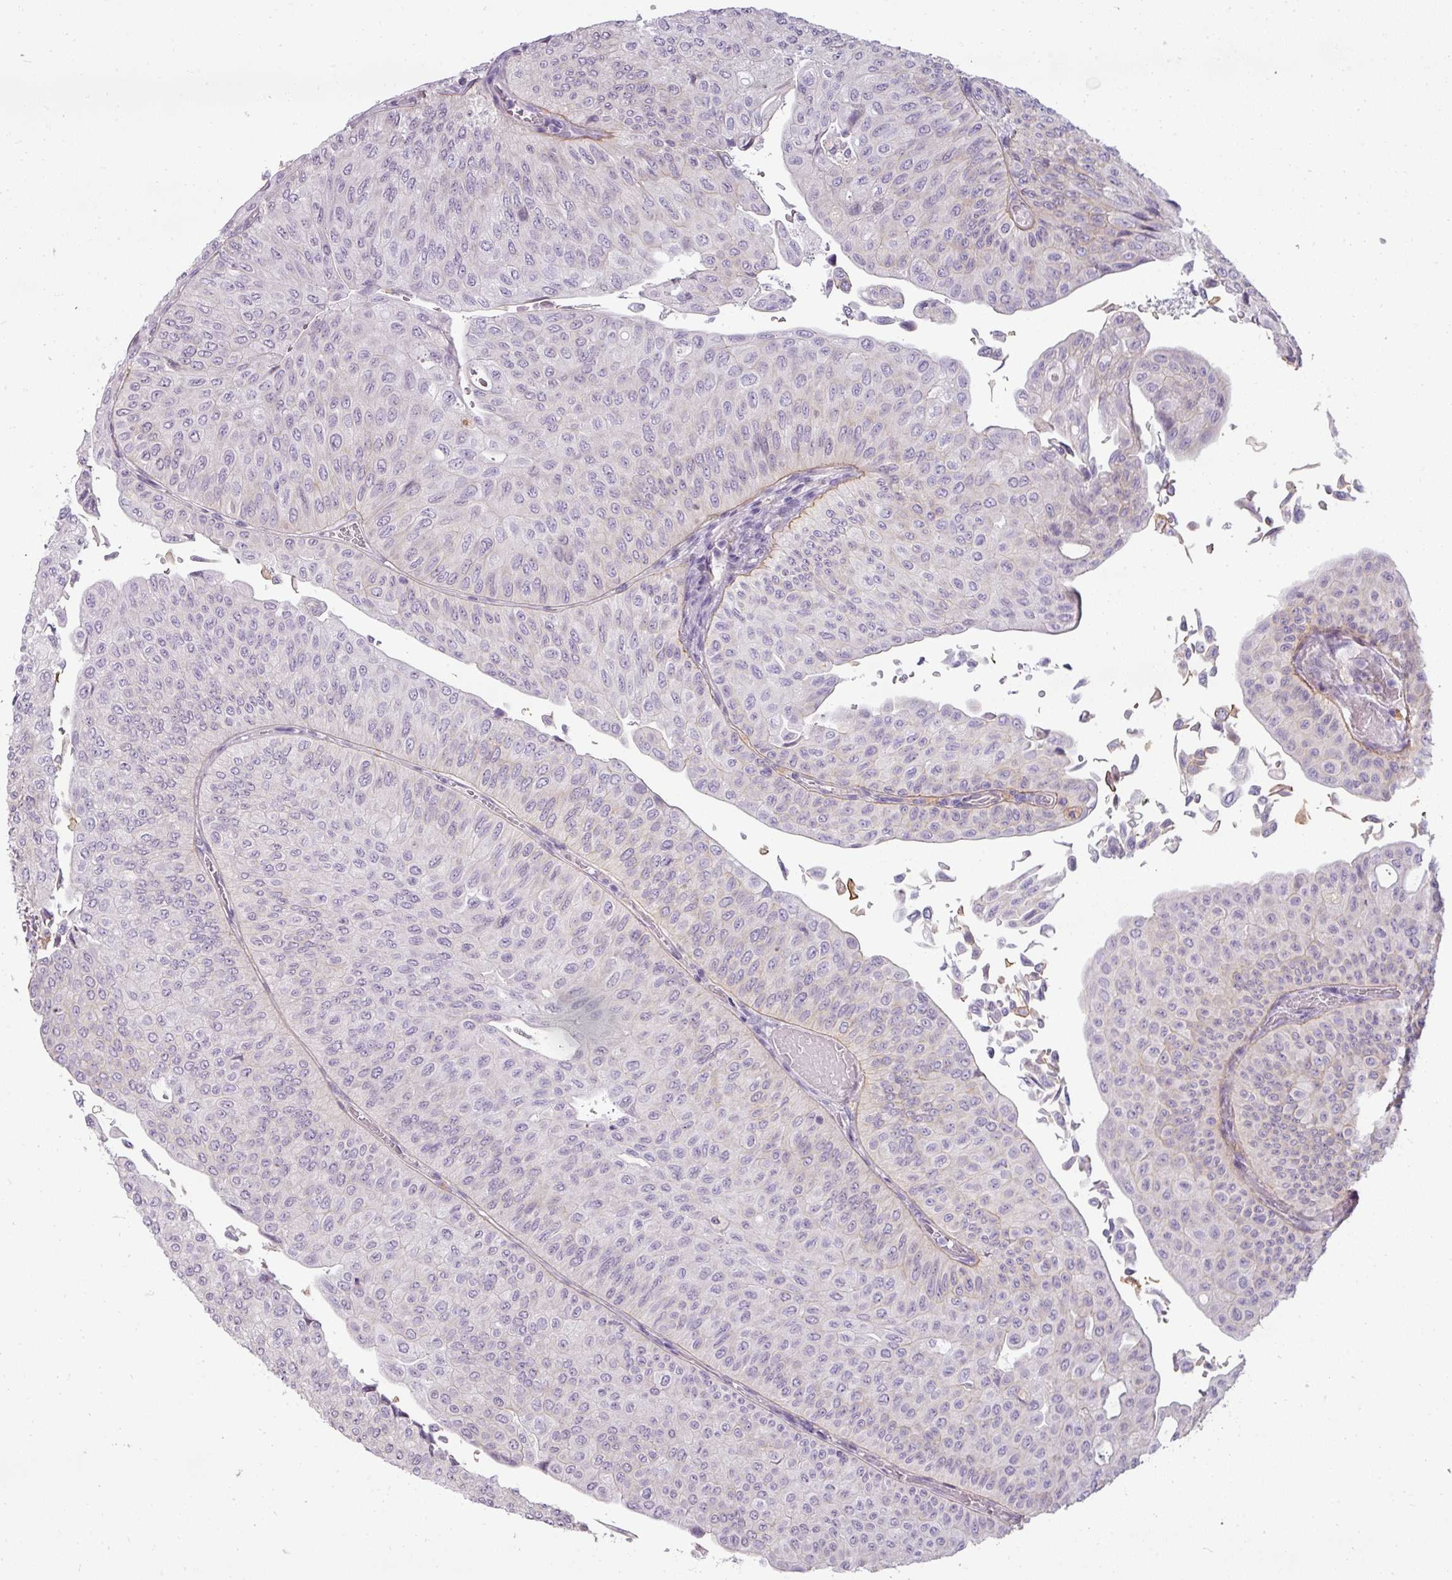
{"staining": {"intensity": "negative", "quantity": "none", "location": "none"}, "tissue": "urothelial cancer", "cell_type": "Tumor cells", "image_type": "cancer", "snomed": [{"axis": "morphology", "description": "Urothelial carcinoma, NOS"}, {"axis": "topography", "description": "Urinary bladder"}], "caption": "Urothelial cancer was stained to show a protein in brown. There is no significant staining in tumor cells.", "gene": "ASB1", "patient": {"sex": "male", "age": 59}}